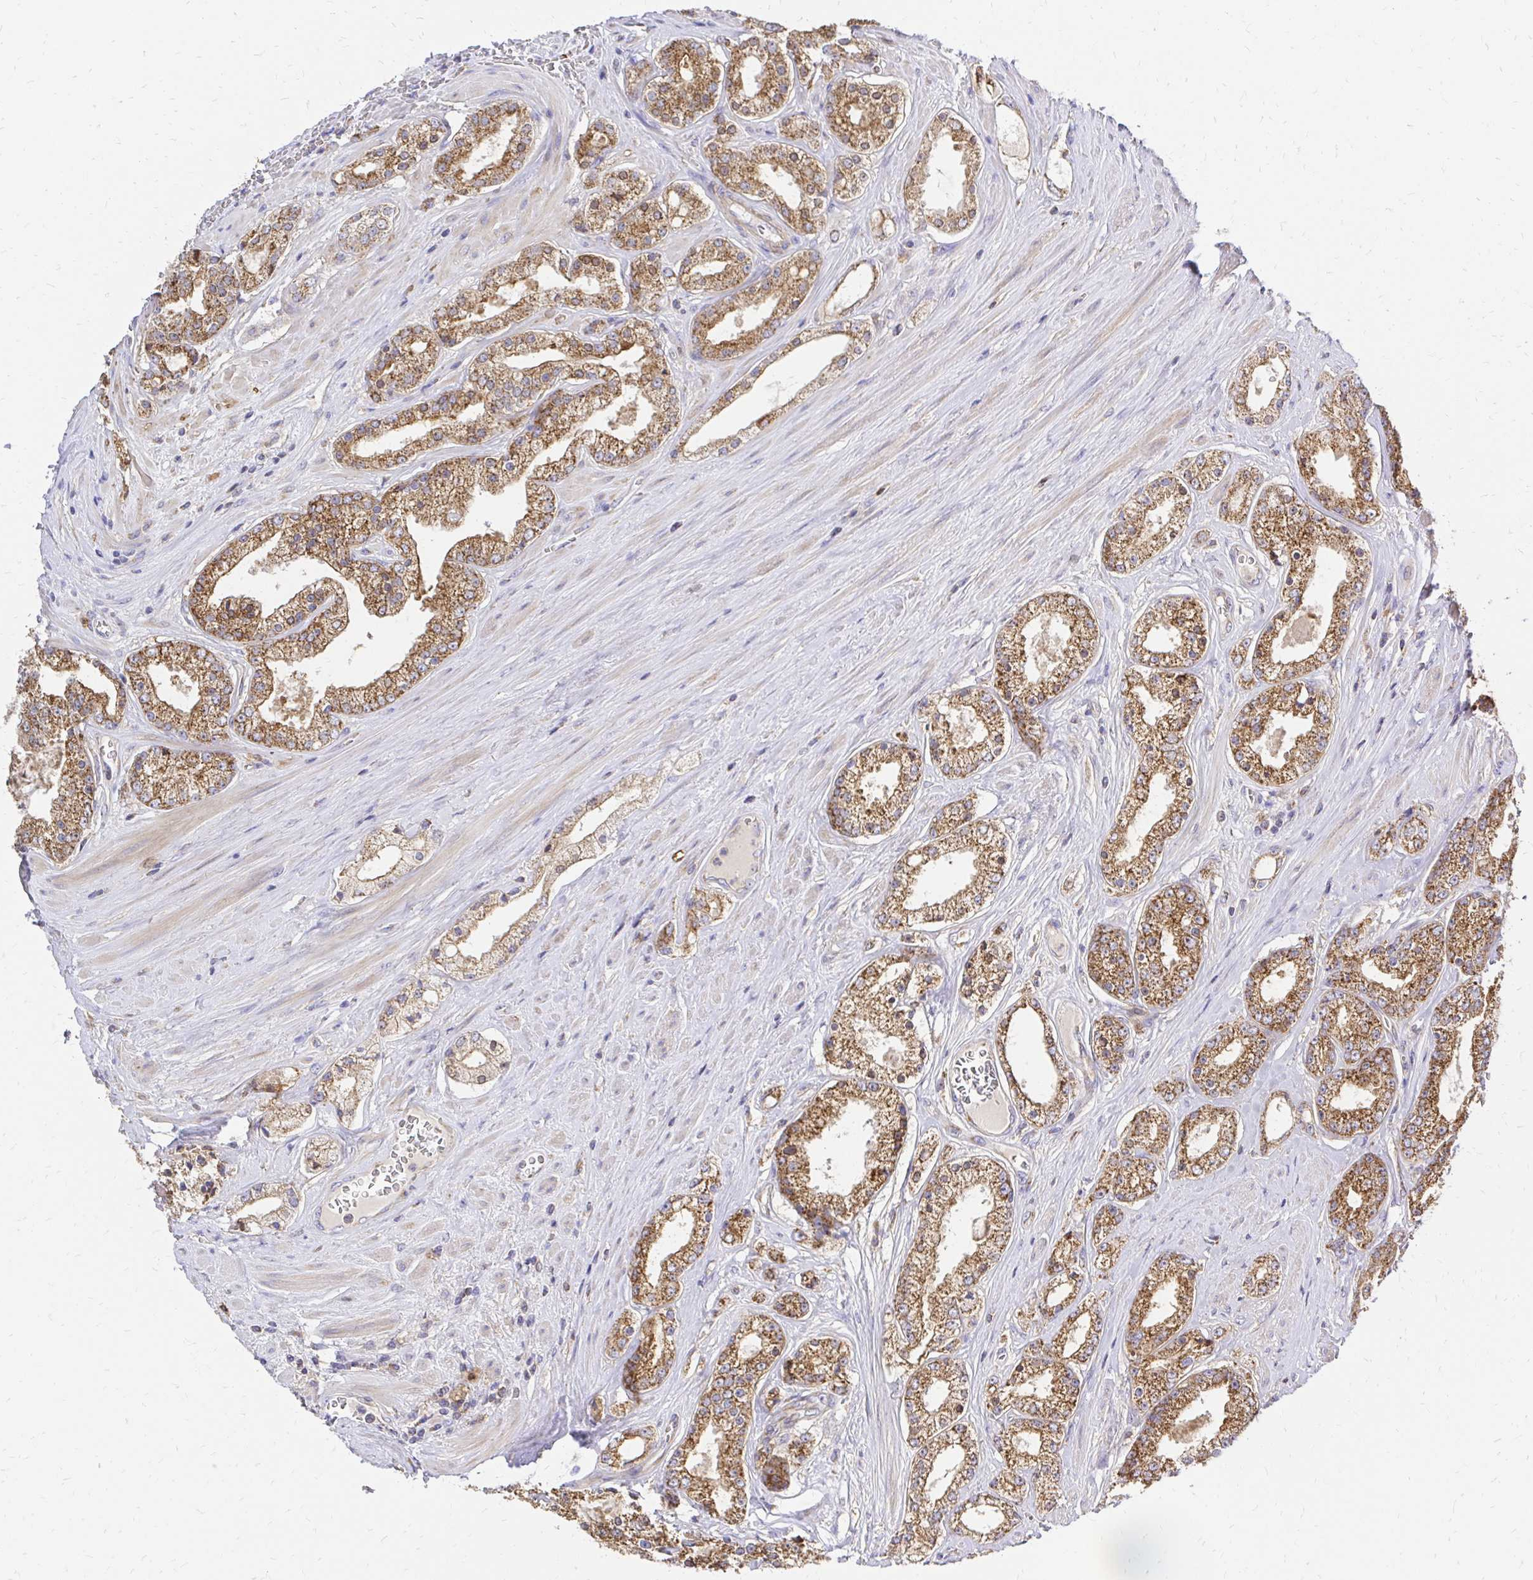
{"staining": {"intensity": "moderate", "quantity": ">75%", "location": "cytoplasmic/membranous"}, "tissue": "prostate cancer", "cell_type": "Tumor cells", "image_type": "cancer", "snomed": [{"axis": "morphology", "description": "Adenocarcinoma, High grade"}, {"axis": "topography", "description": "Prostate"}], "caption": "An IHC histopathology image of neoplastic tissue is shown. Protein staining in brown shows moderate cytoplasmic/membranous positivity in high-grade adenocarcinoma (prostate) within tumor cells.", "gene": "MRPL13", "patient": {"sex": "male", "age": 66}}